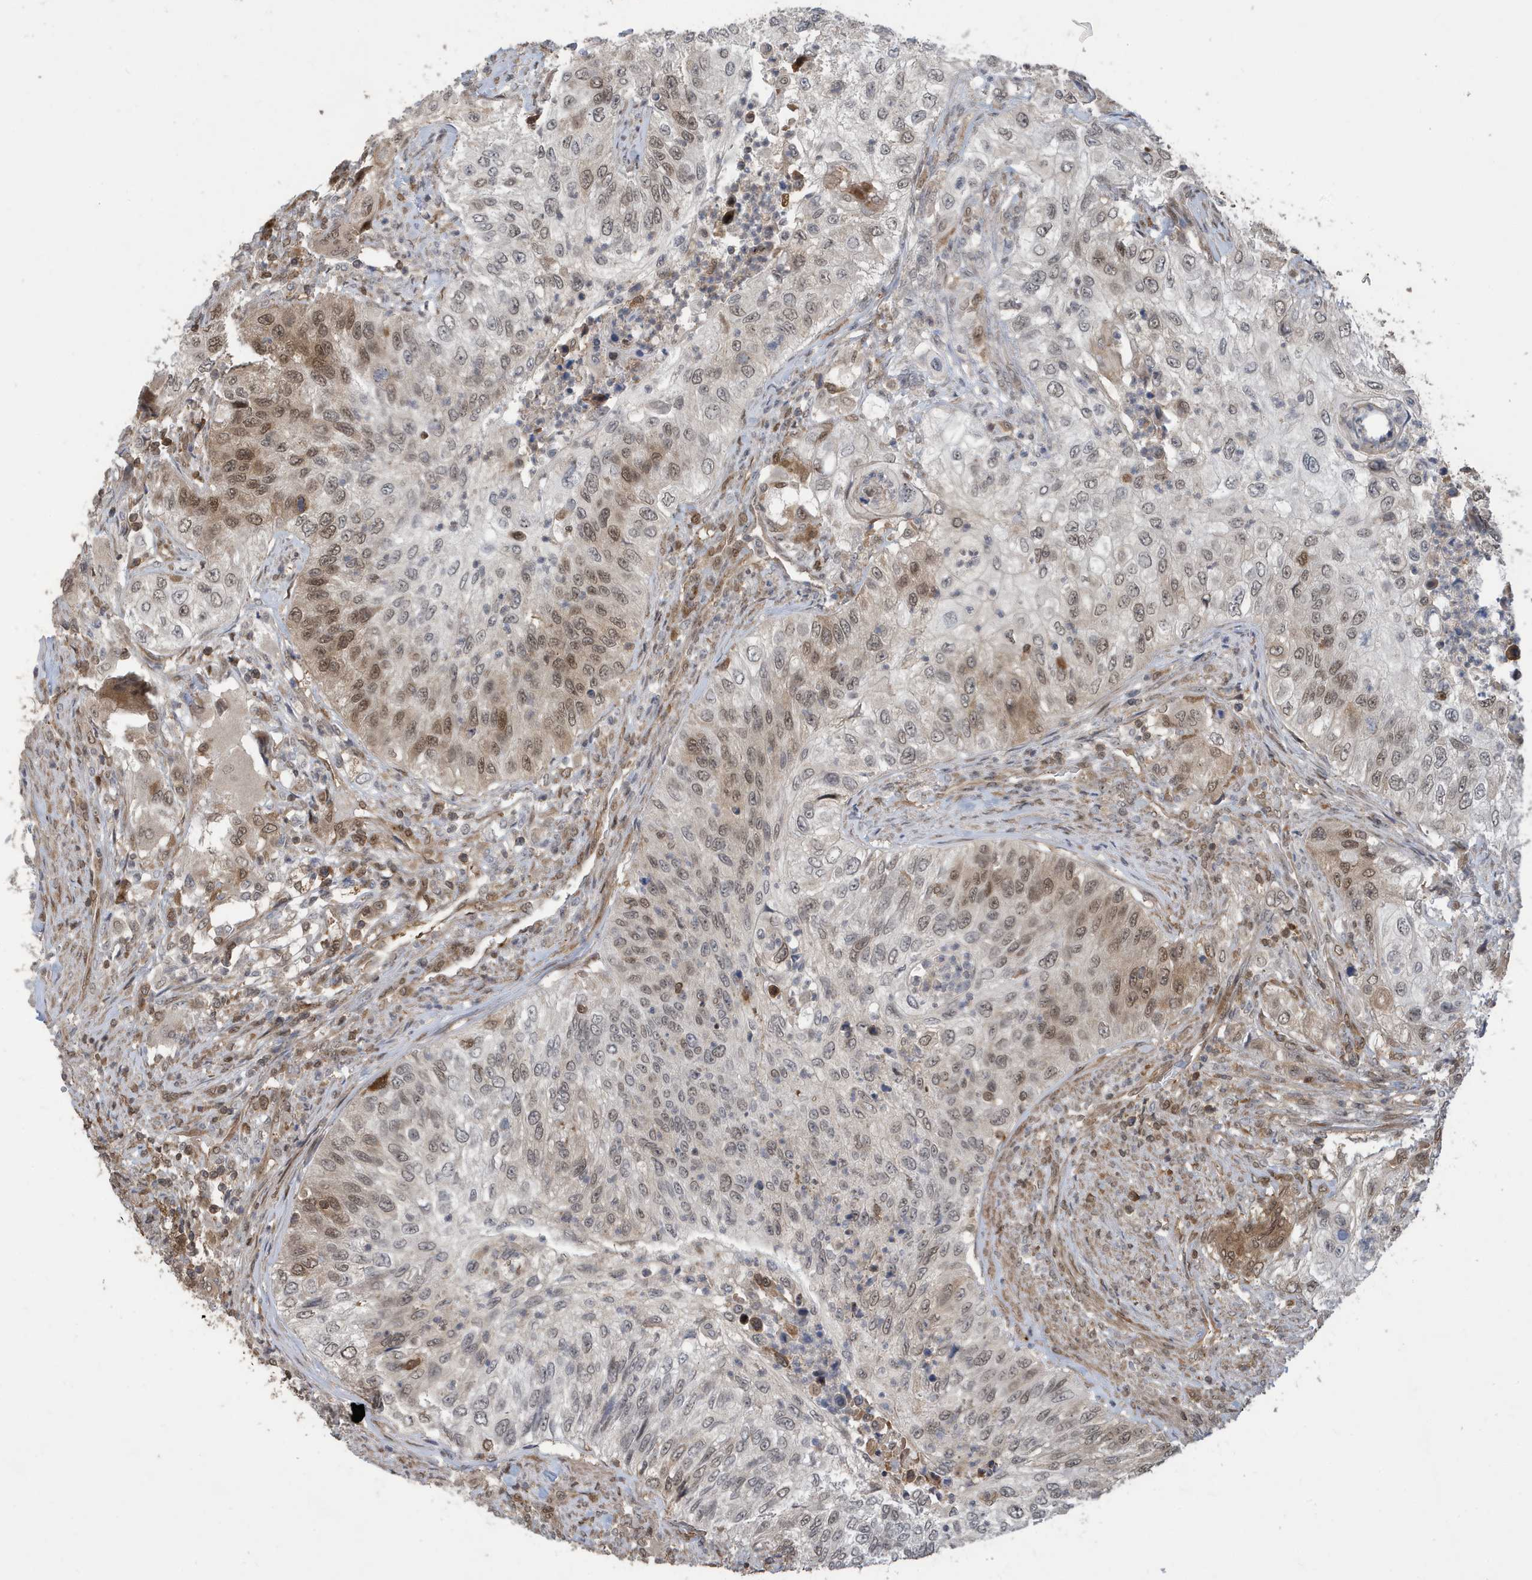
{"staining": {"intensity": "moderate", "quantity": "25%-75%", "location": "nuclear"}, "tissue": "urothelial cancer", "cell_type": "Tumor cells", "image_type": "cancer", "snomed": [{"axis": "morphology", "description": "Urothelial carcinoma, High grade"}, {"axis": "topography", "description": "Urinary bladder"}], "caption": "There is medium levels of moderate nuclear staining in tumor cells of urothelial cancer, as demonstrated by immunohistochemical staining (brown color).", "gene": "UBQLN1", "patient": {"sex": "female", "age": 60}}